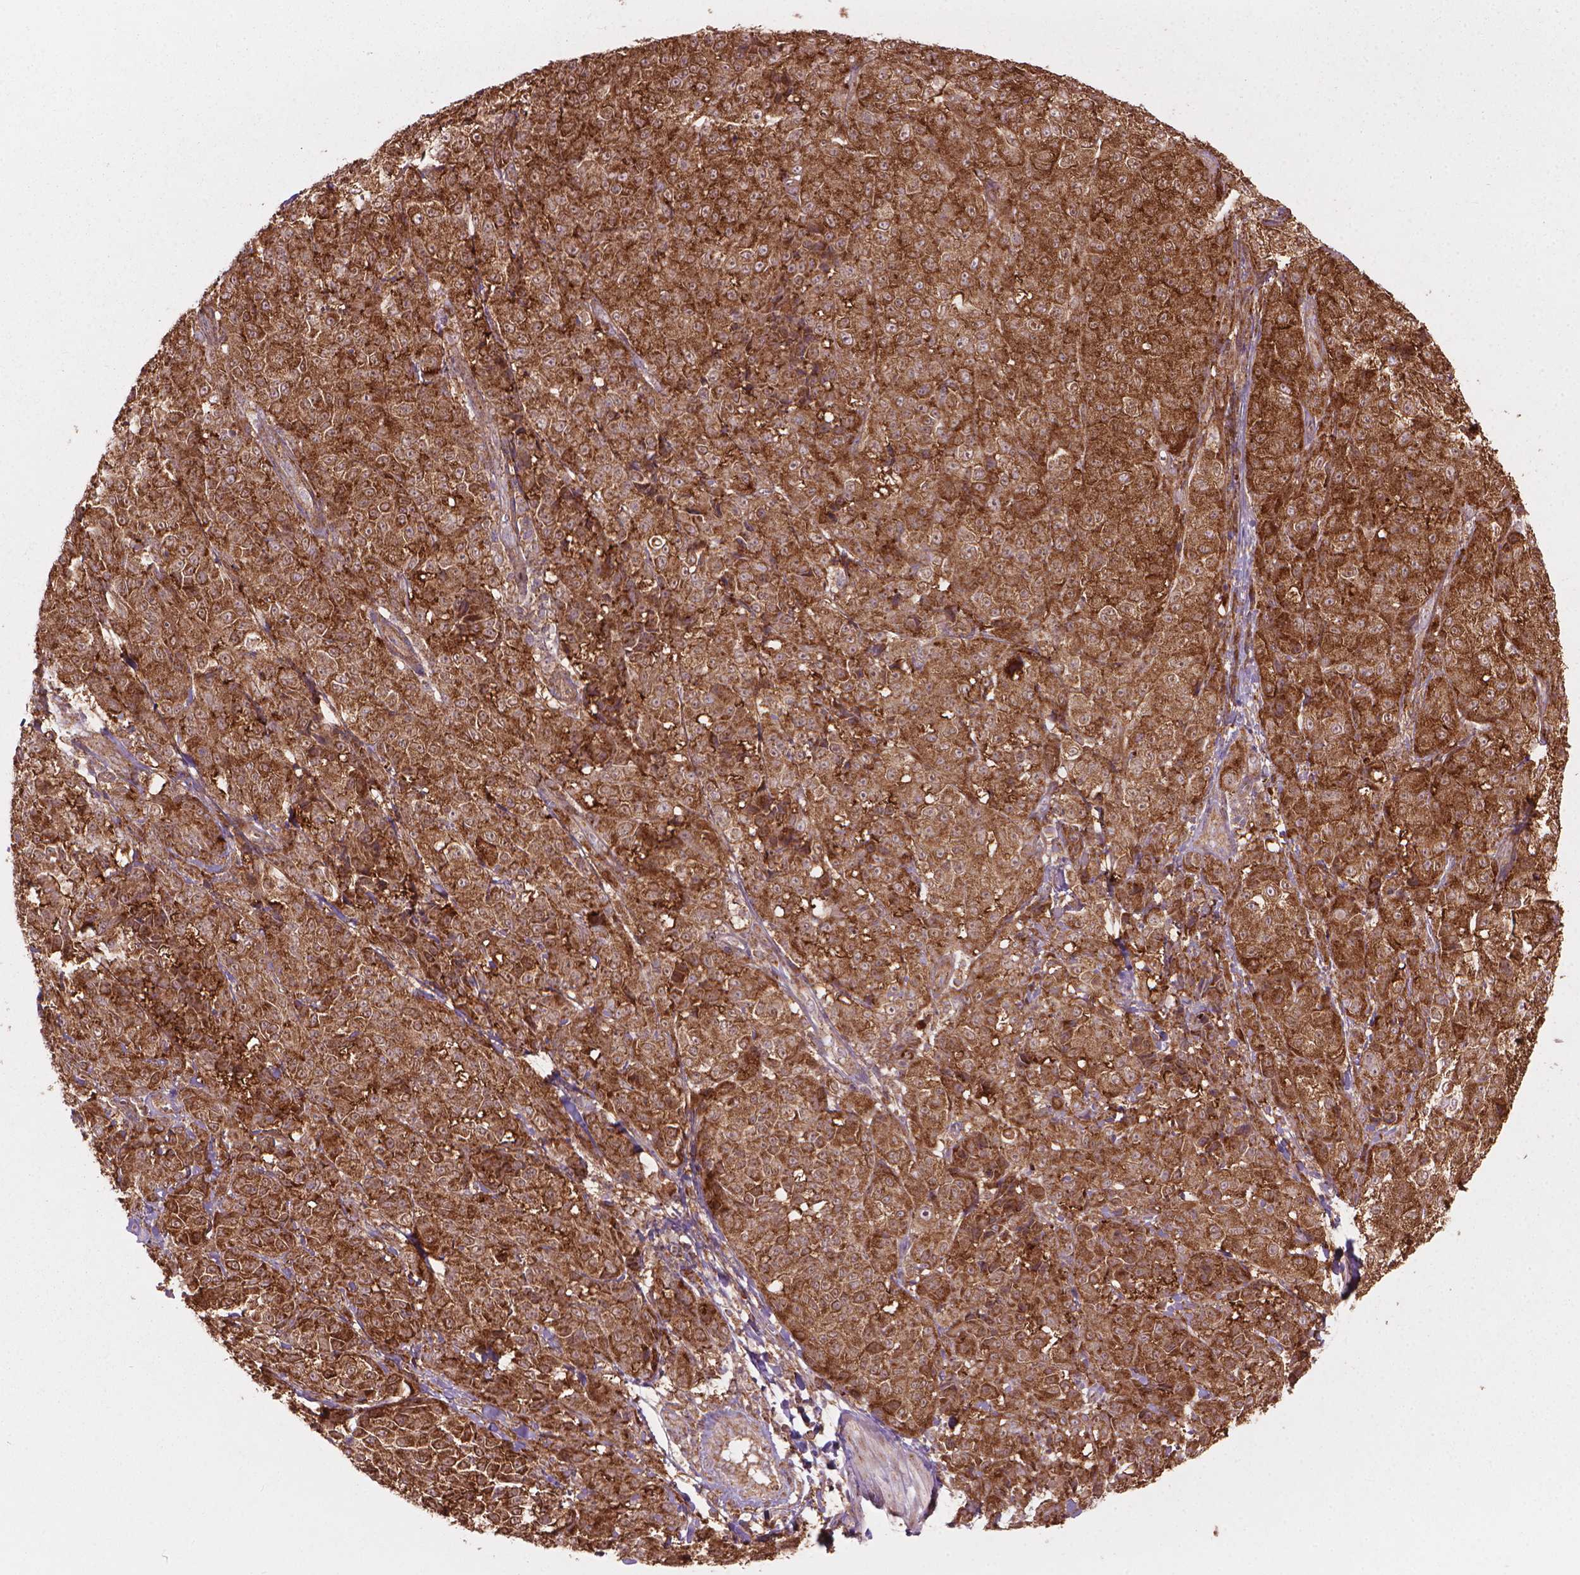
{"staining": {"intensity": "moderate", "quantity": ">75%", "location": "cytoplasmic/membranous"}, "tissue": "melanoma", "cell_type": "Tumor cells", "image_type": "cancer", "snomed": [{"axis": "morphology", "description": "Malignant melanoma, NOS"}, {"axis": "topography", "description": "Skin"}], "caption": "Melanoma stained with immunohistochemistry displays moderate cytoplasmic/membranous staining in approximately >75% of tumor cells.", "gene": "VARS2", "patient": {"sex": "male", "age": 89}}